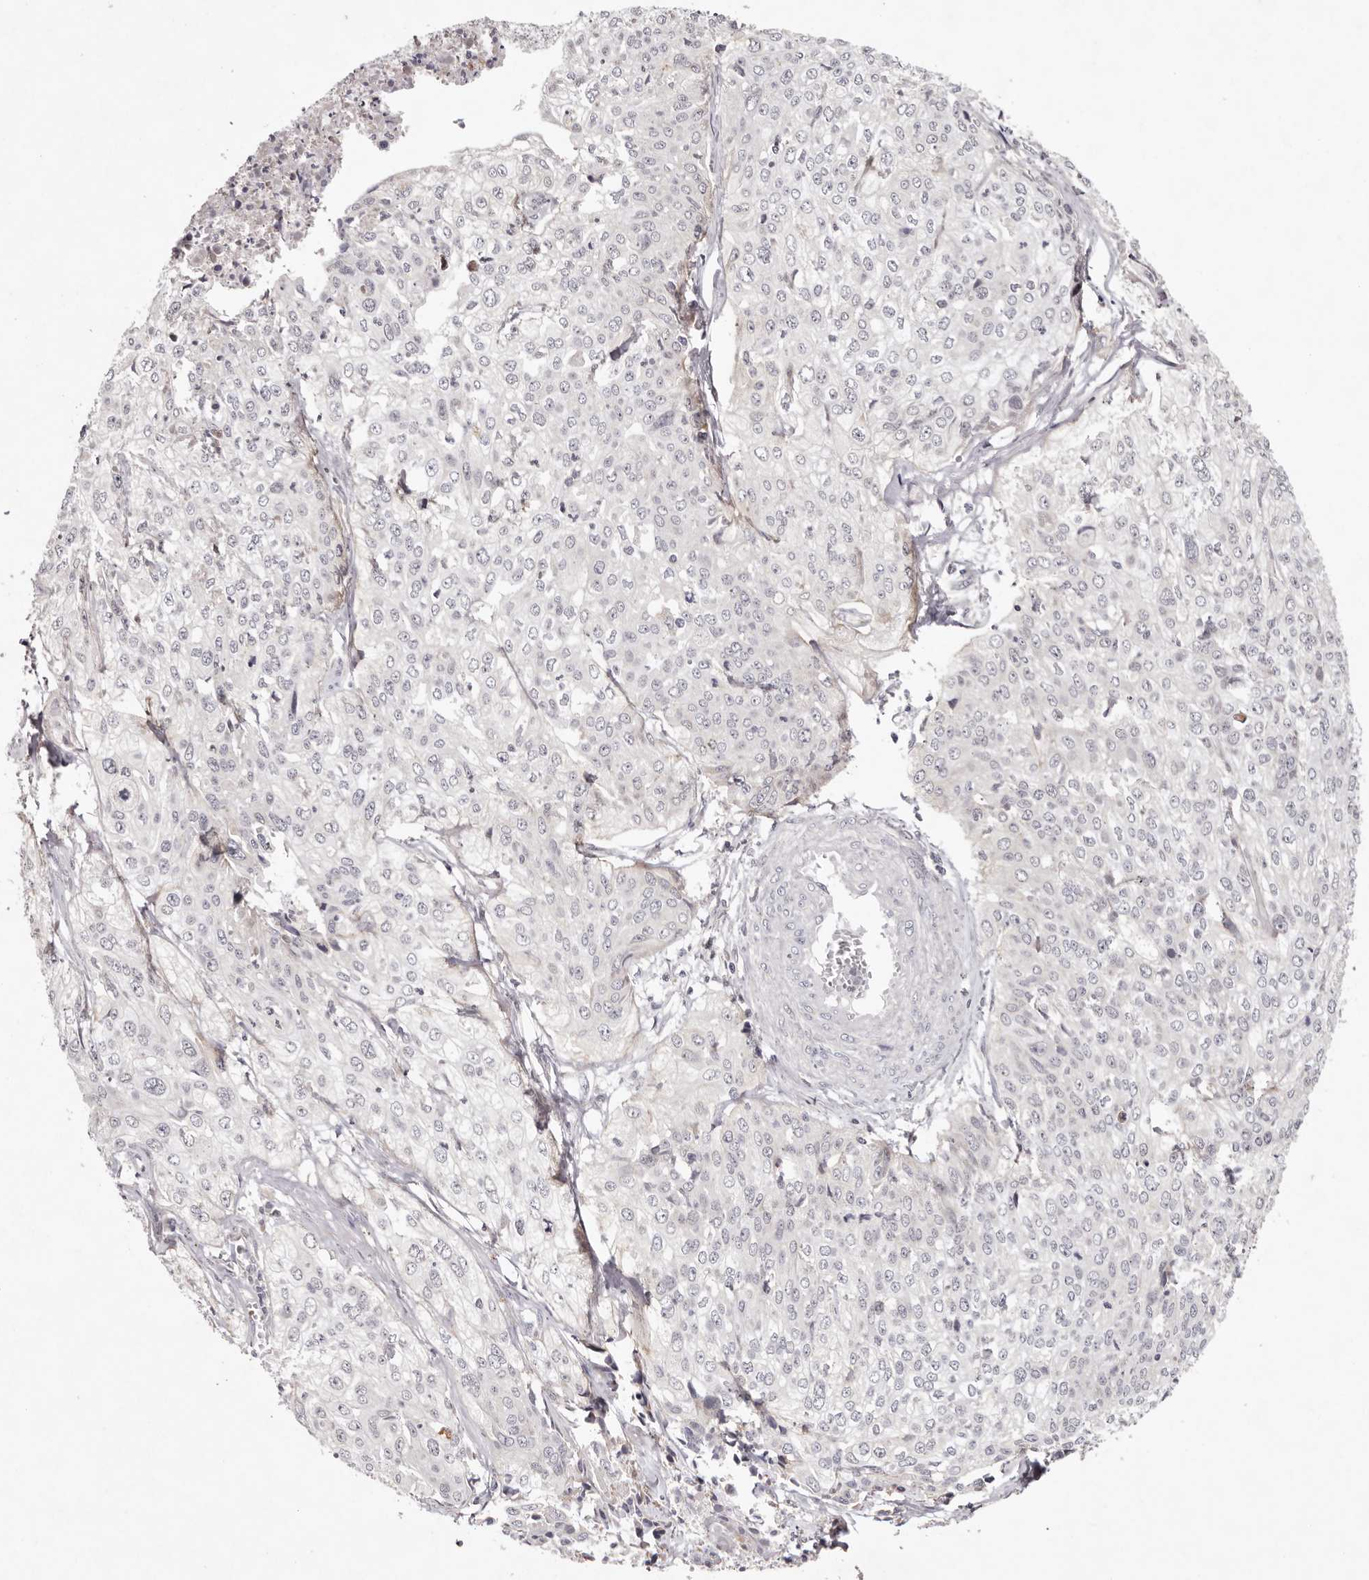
{"staining": {"intensity": "negative", "quantity": "none", "location": "none"}, "tissue": "cervical cancer", "cell_type": "Tumor cells", "image_type": "cancer", "snomed": [{"axis": "morphology", "description": "Squamous cell carcinoma, NOS"}, {"axis": "topography", "description": "Cervix"}], "caption": "Tumor cells are negative for protein expression in human squamous cell carcinoma (cervical).", "gene": "GARNL3", "patient": {"sex": "female", "age": 31}}